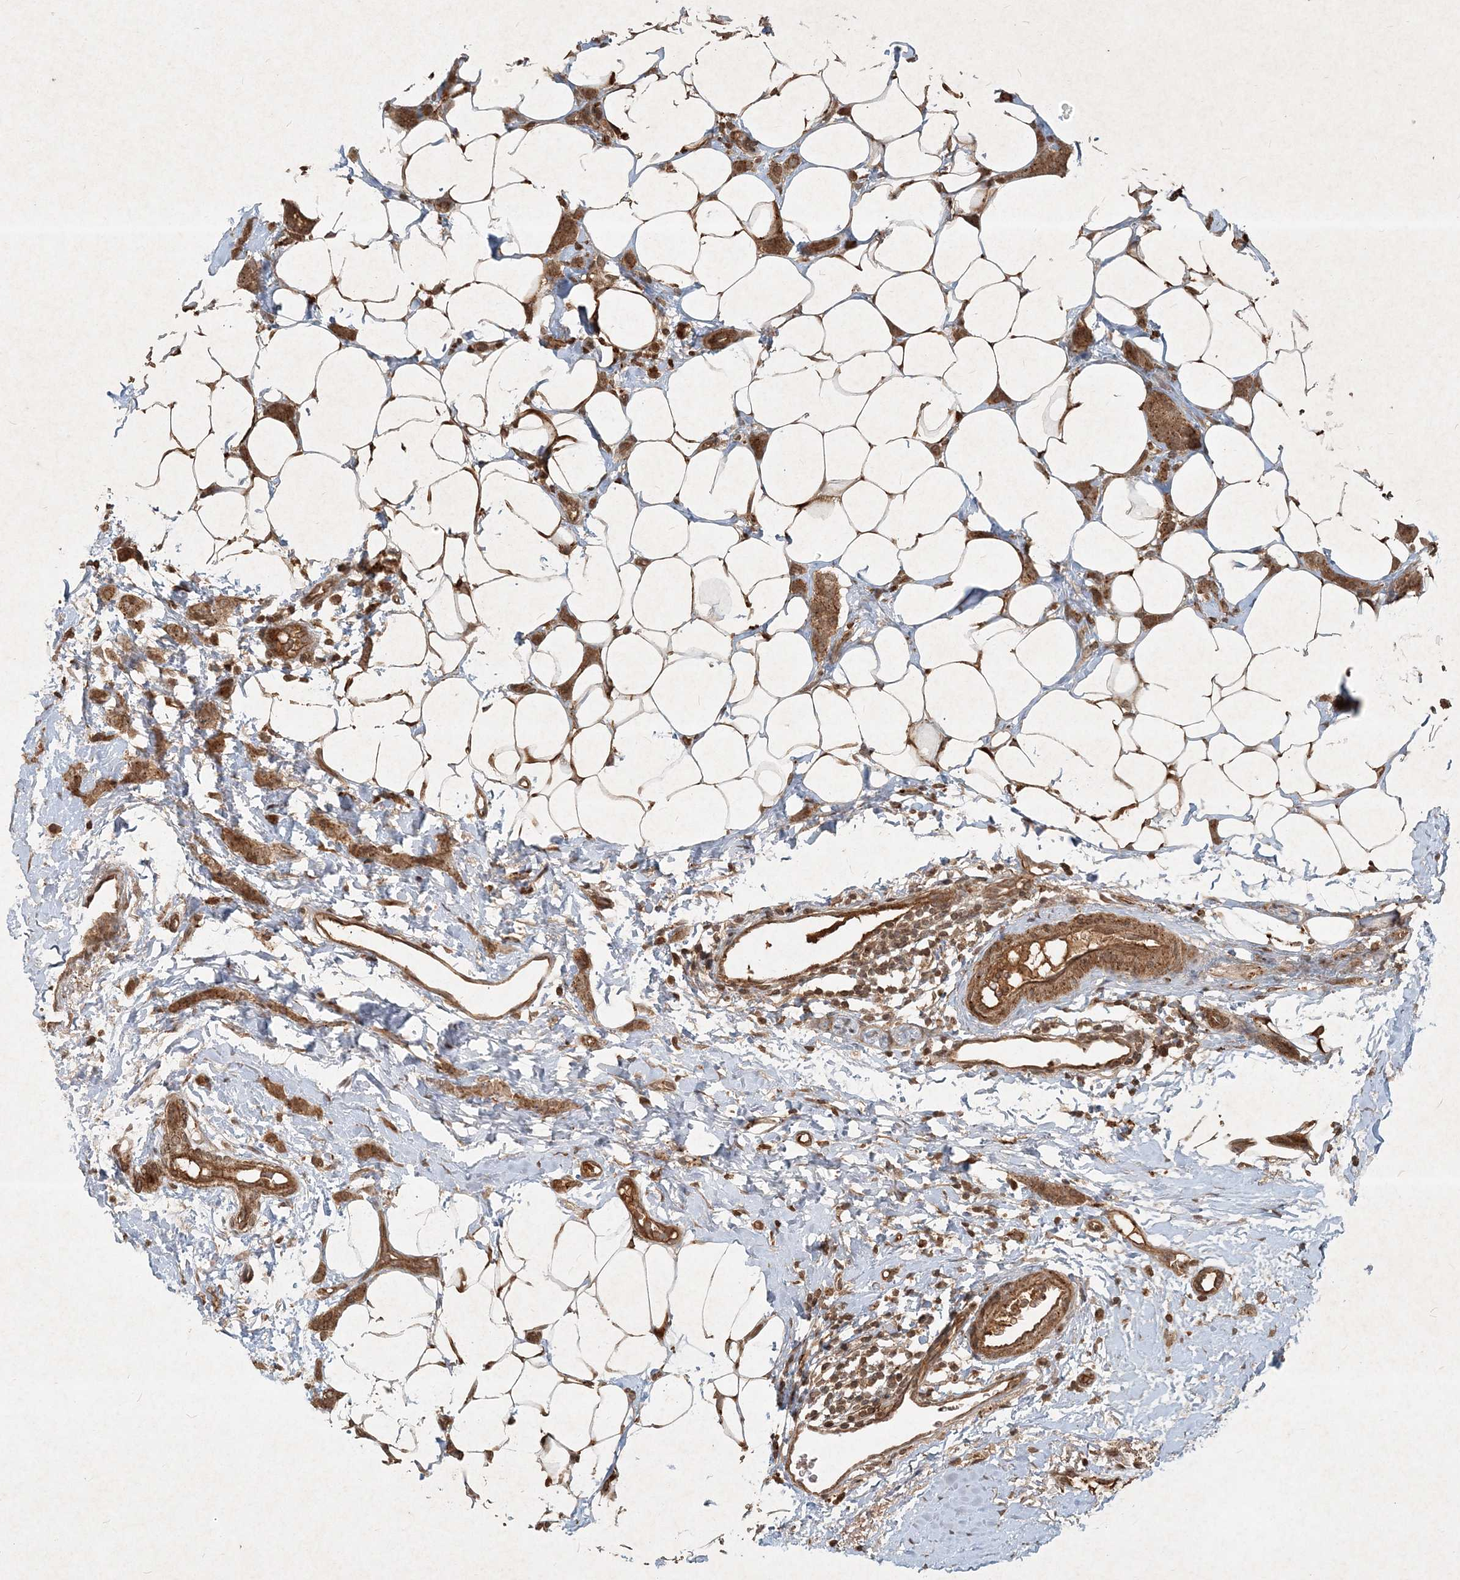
{"staining": {"intensity": "moderate", "quantity": ">75%", "location": "cytoplasmic/membranous"}, "tissue": "breast cancer", "cell_type": "Tumor cells", "image_type": "cancer", "snomed": [{"axis": "morphology", "description": "Lobular carcinoma"}, {"axis": "topography", "description": "Skin"}, {"axis": "topography", "description": "Breast"}], "caption": "Lobular carcinoma (breast) stained for a protein (brown) demonstrates moderate cytoplasmic/membranous positive positivity in about >75% of tumor cells.", "gene": "NARS1", "patient": {"sex": "female", "age": 46}}